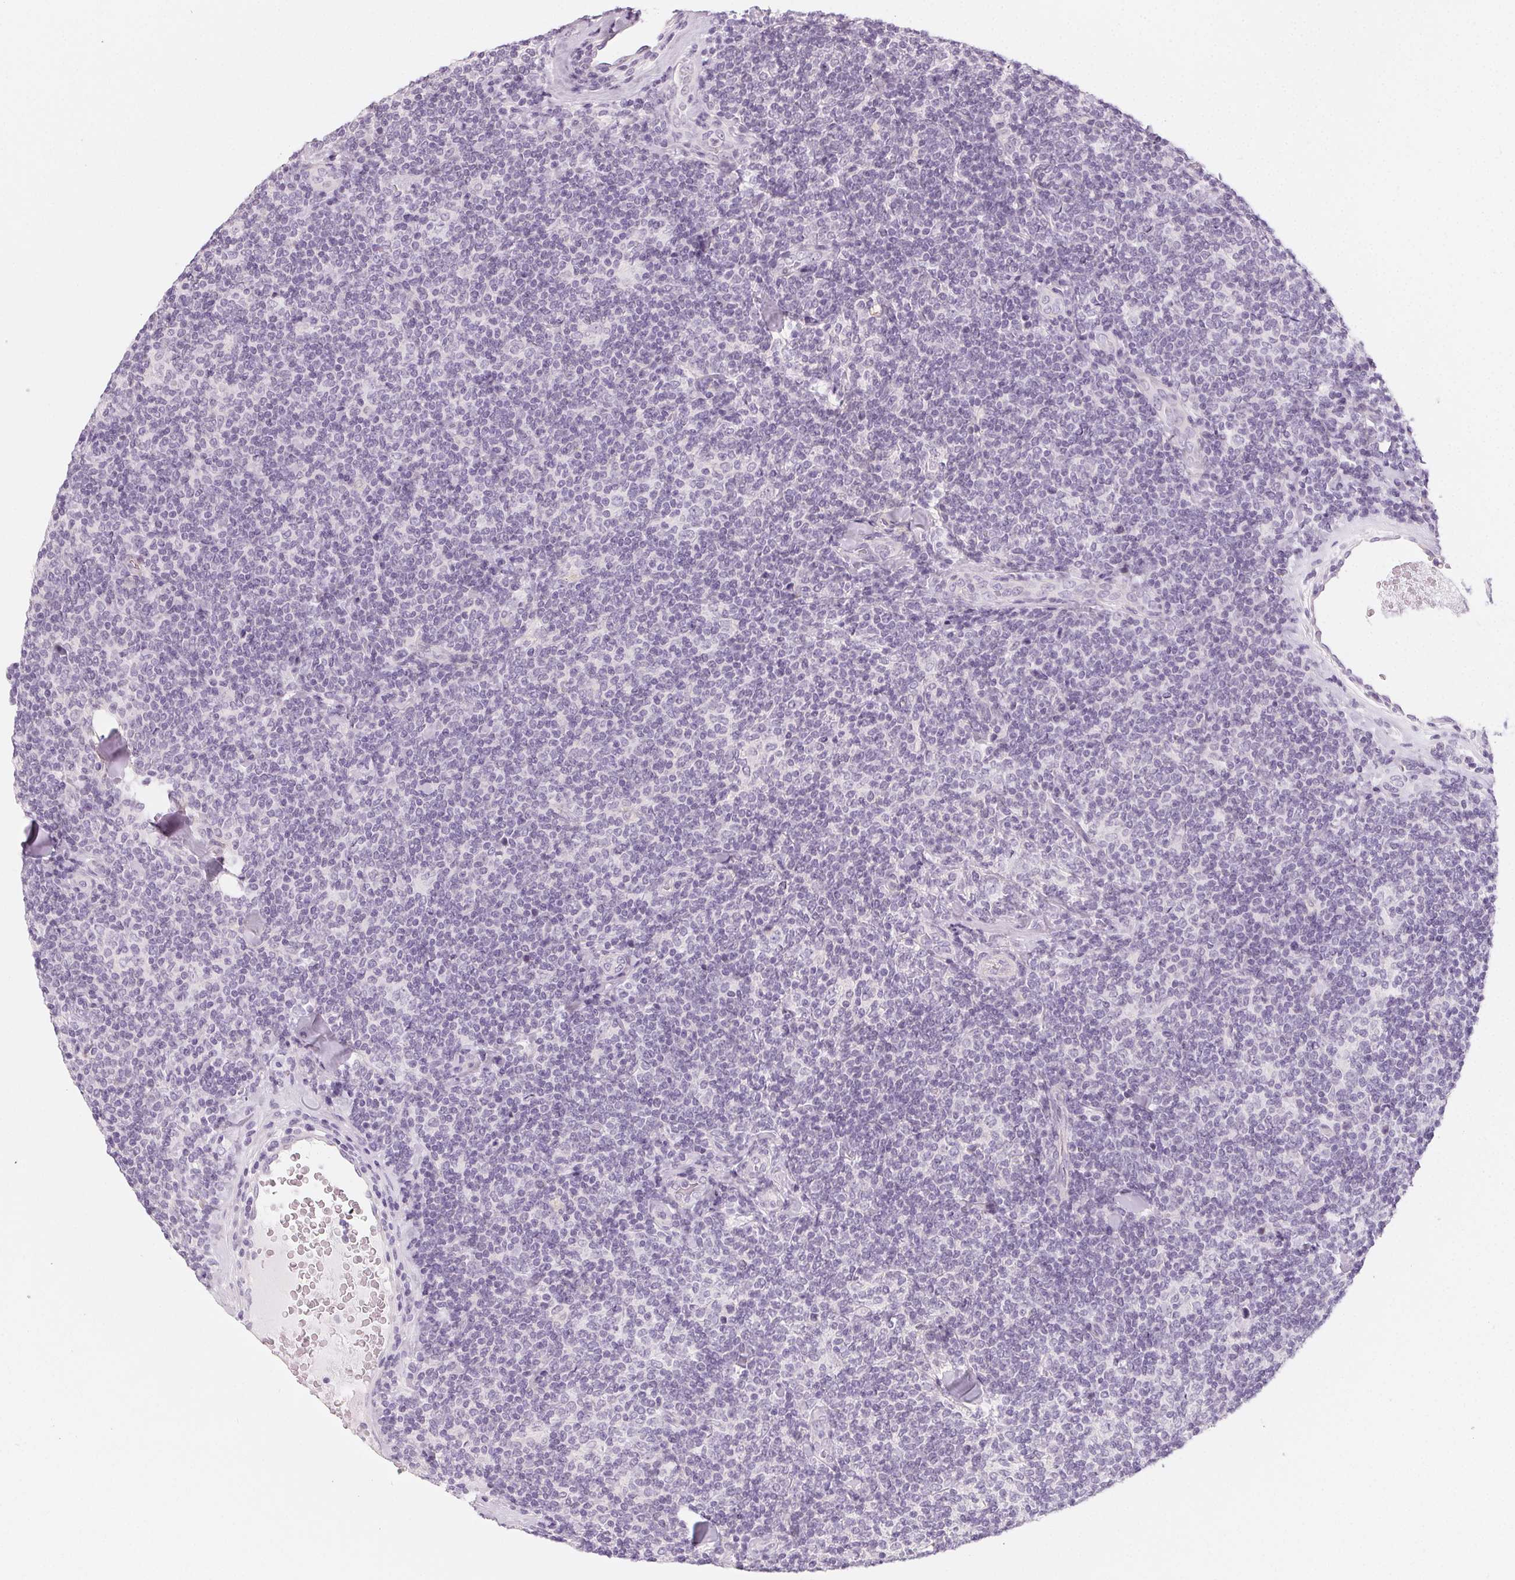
{"staining": {"intensity": "negative", "quantity": "none", "location": "none"}, "tissue": "lymphoma", "cell_type": "Tumor cells", "image_type": "cancer", "snomed": [{"axis": "morphology", "description": "Malignant lymphoma, non-Hodgkin's type, Low grade"}, {"axis": "topography", "description": "Lymph node"}], "caption": "Immunohistochemical staining of lymphoma shows no significant expression in tumor cells. The staining was performed using DAB (3,3'-diaminobenzidine) to visualize the protein expression in brown, while the nuclei were stained in blue with hematoxylin (Magnification: 20x).", "gene": "SH3GL2", "patient": {"sex": "female", "age": 56}}